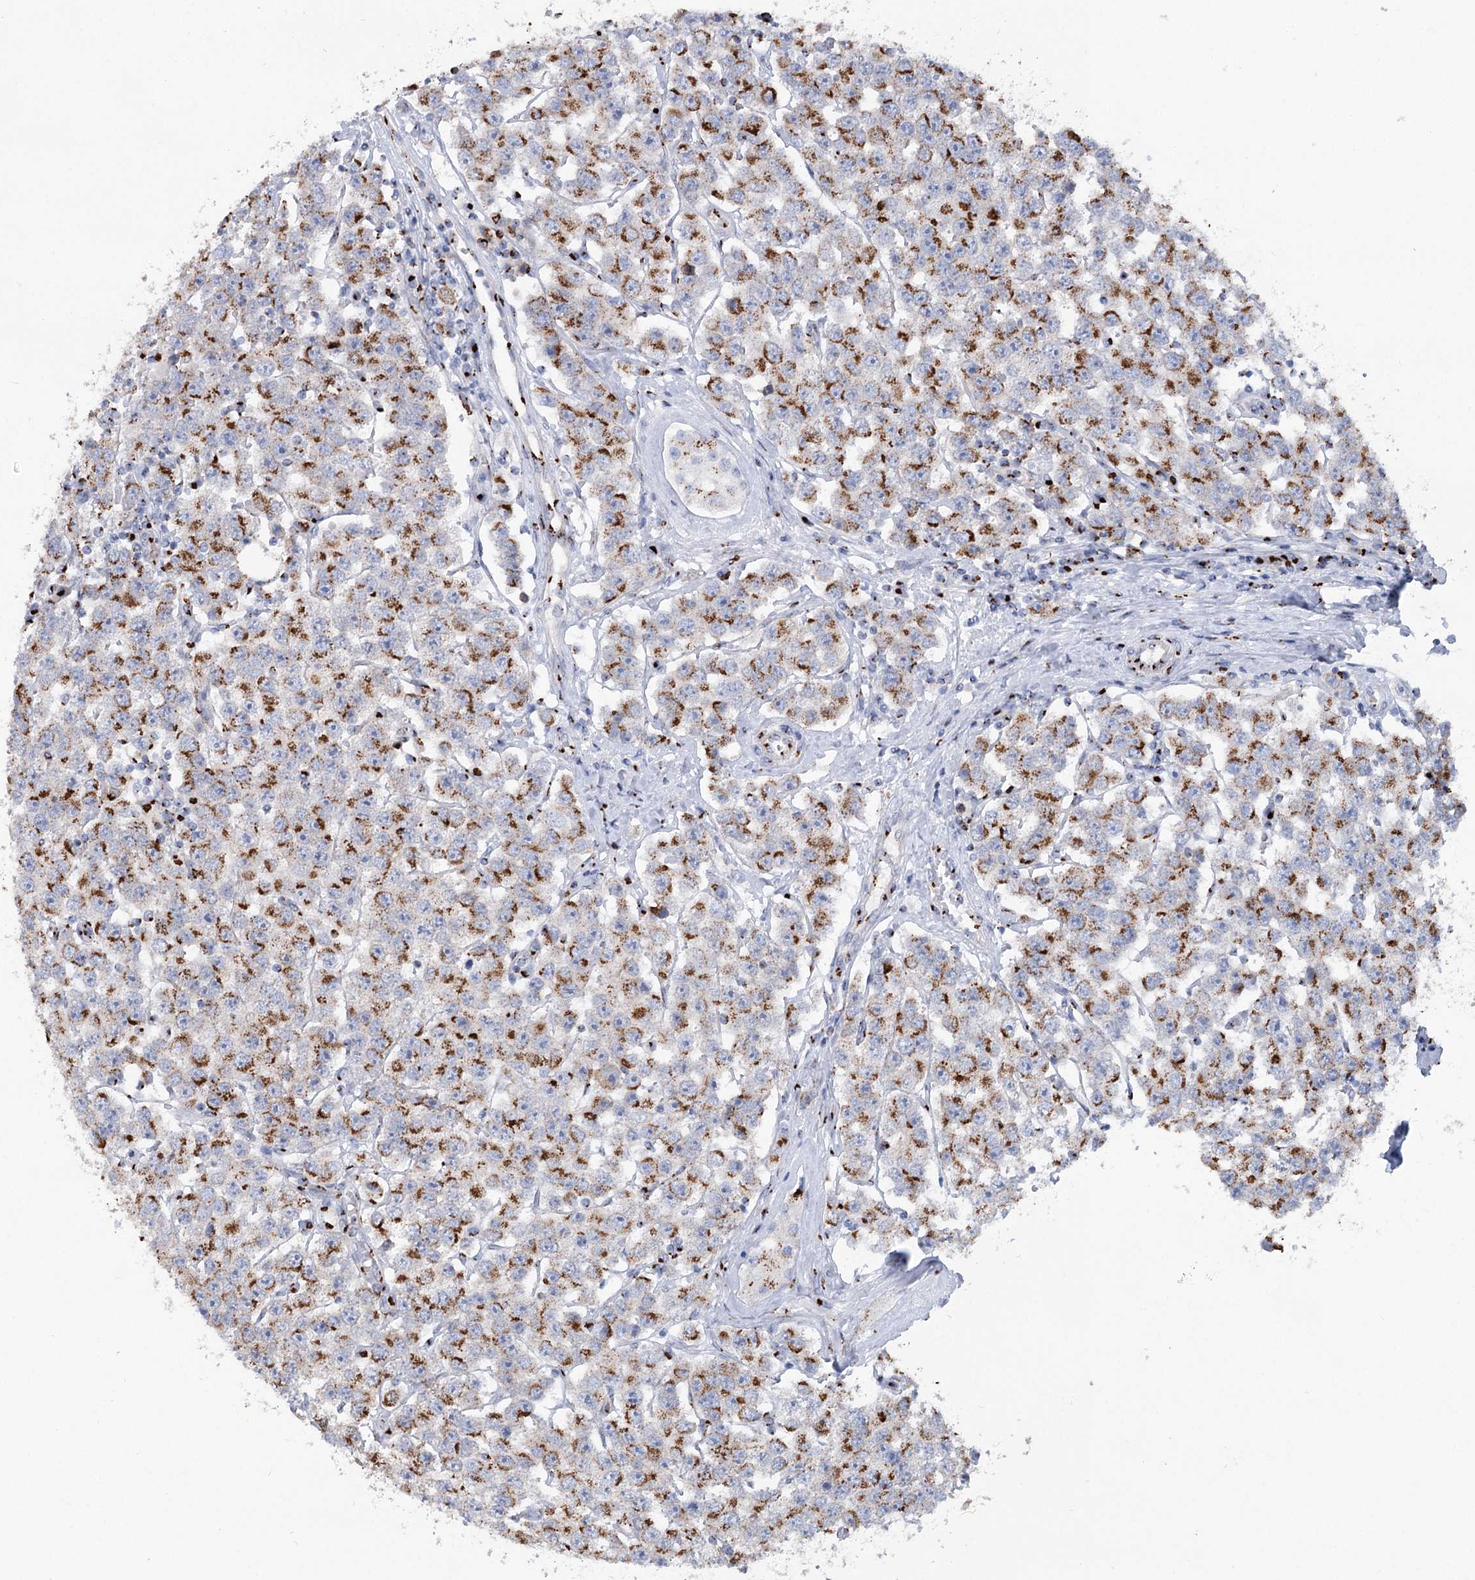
{"staining": {"intensity": "strong", "quantity": ">75%", "location": "cytoplasmic/membranous"}, "tissue": "testis cancer", "cell_type": "Tumor cells", "image_type": "cancer", "snomed": [{"axis": "morphology", "description": "Seminoma, NOS"}, {"axis": "topography", "description": "Testis"}], "caption": "The photomicrograph shows immunohistochemical staining of testis cancer (seminoma). There is strong cytoplasmic/membranous positivity is seen in about >75% of tumor cells.", "gene": "TMEM165", "patient": {"sex": "male", "age": 28}}